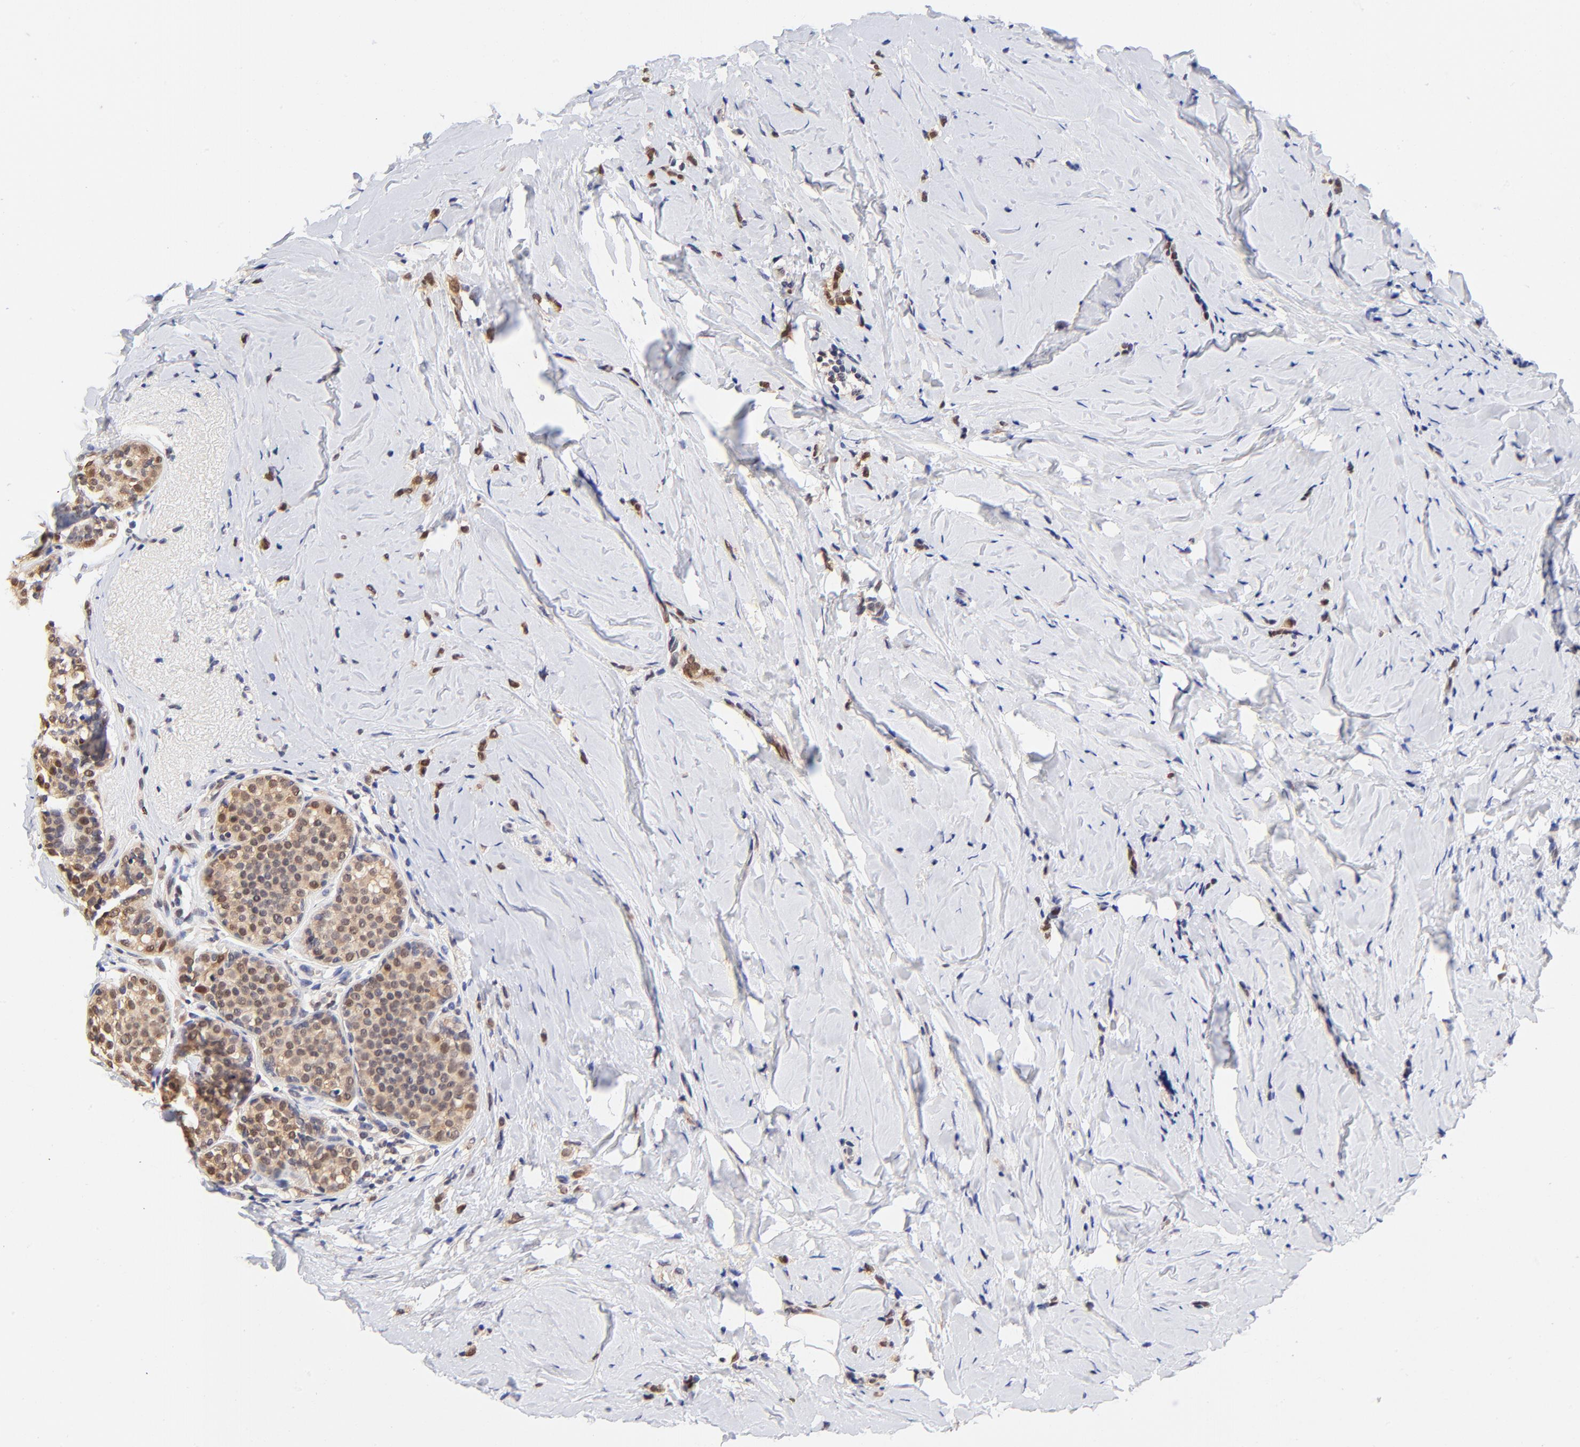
{"staining": {"intensity": "moderate", "quantity": ">75%", "location": "nuclear"}, "tissue": "breast cancer", "cell_type": "Tumor cells", "image_type": "cancer", "snomed": [{"axis": "morphology", "description": "Lobular carcinoma"}, {"axis": "topography", "description": "Breast"}], "caption": "Tumor cells demonstrate medium levels of moderate nuclear expression in about >75% of cells in human breast cancer (lobular carcinoma). (DAB (3,3'-diaminobenzidine) = brown stain, brightfield microscopy at high magnification).", "gene": "TXNL1", "patient": {"sex": "female", "age": 64}}